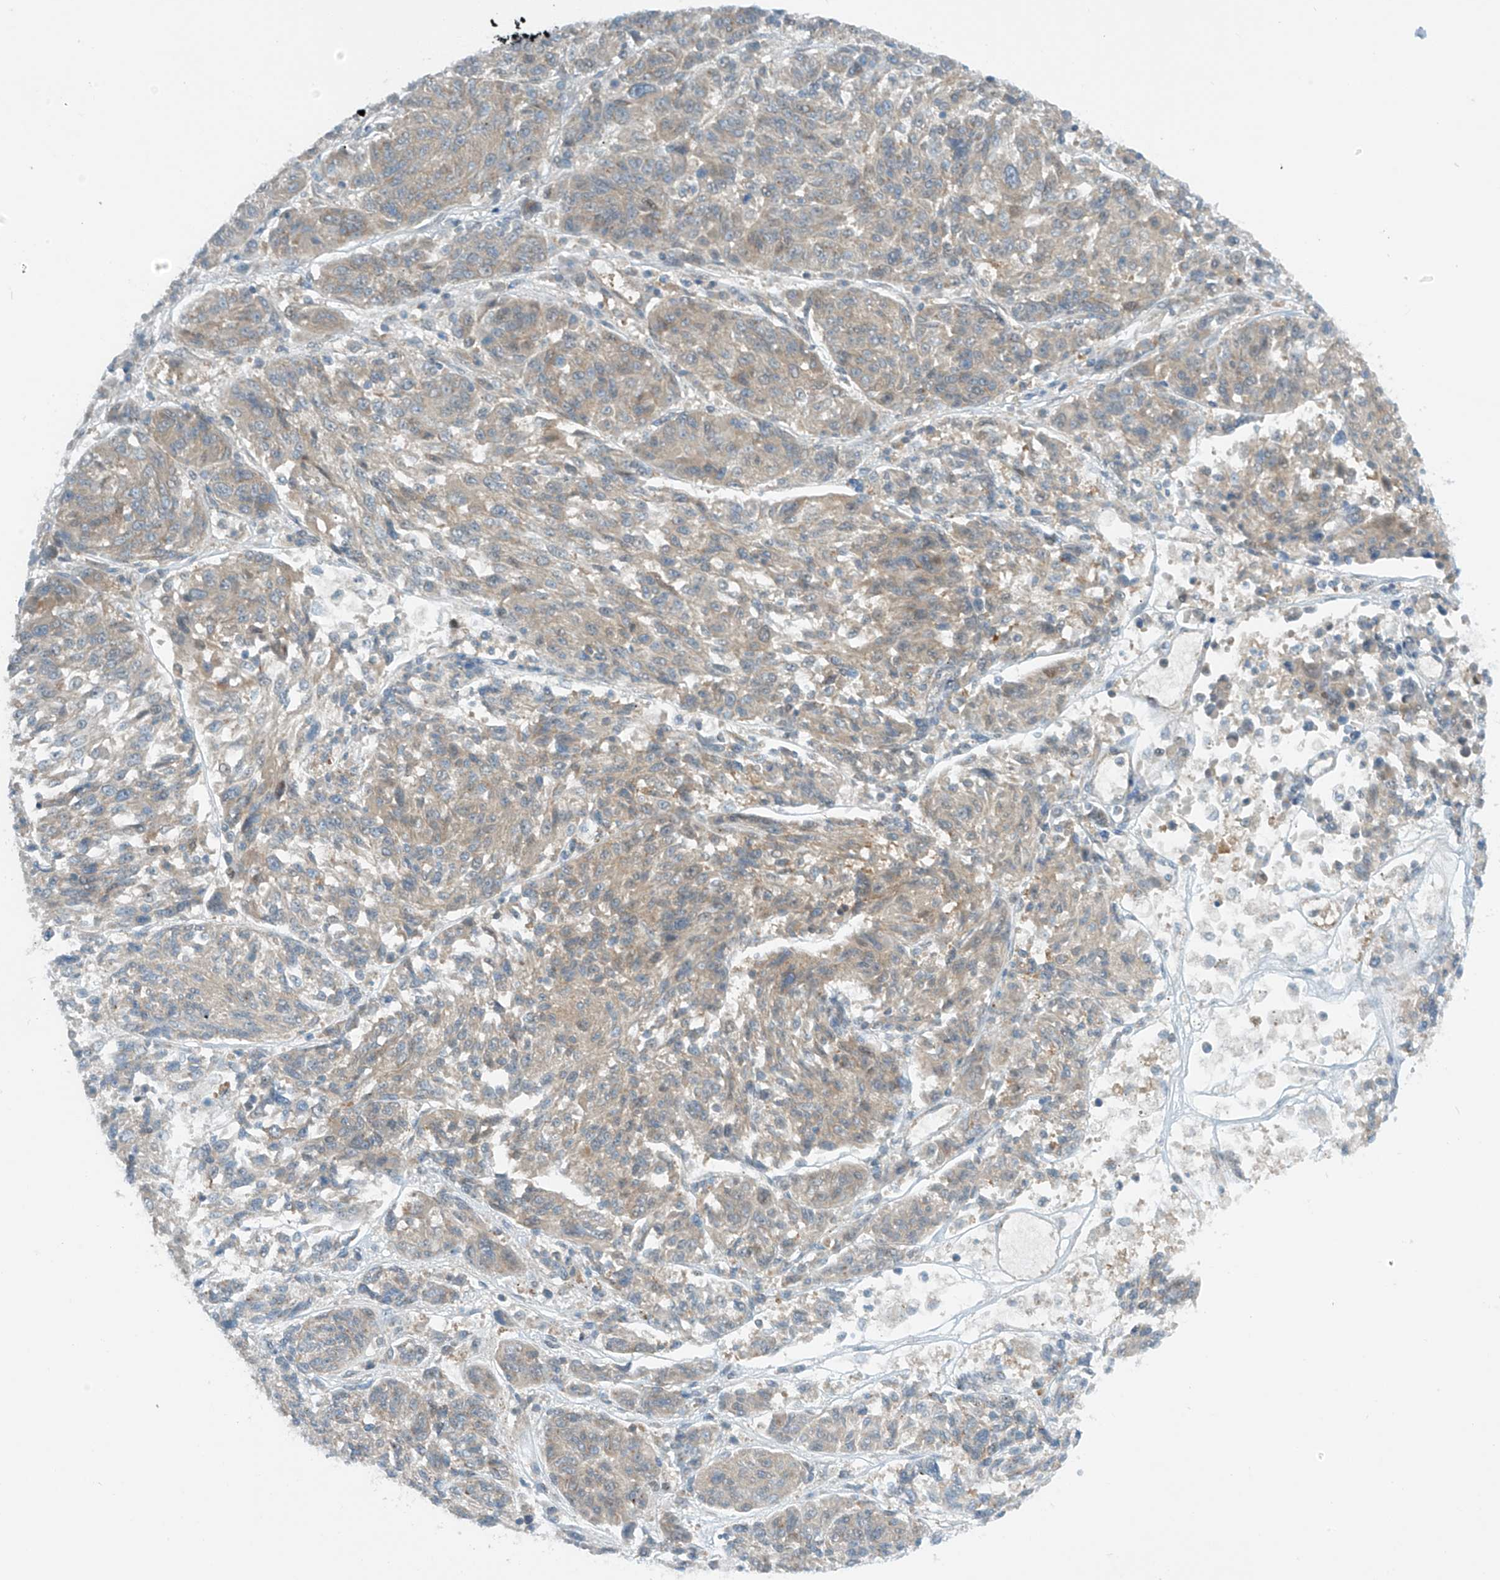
{"staining": {"intensity": "weak", "quantity": "25%-75%", "location": "cytoplasmic/membranous"}, "tissue": "melanoma", "cell_type": "Tumor cells", "image_type": "cancer", "snomed": [{"axis": "morphology", "description": "Malignant melanoma, NOS"}, {"axis": "topography", "description": "Skin"}], "caption": "Protein staining shows weak cytoplasmic/membranous positivity in about 25%-75% of tumor cells in malignant melanoma.", "gene": "FSD1L", "patient": {"sex": "male", "age": 53}}